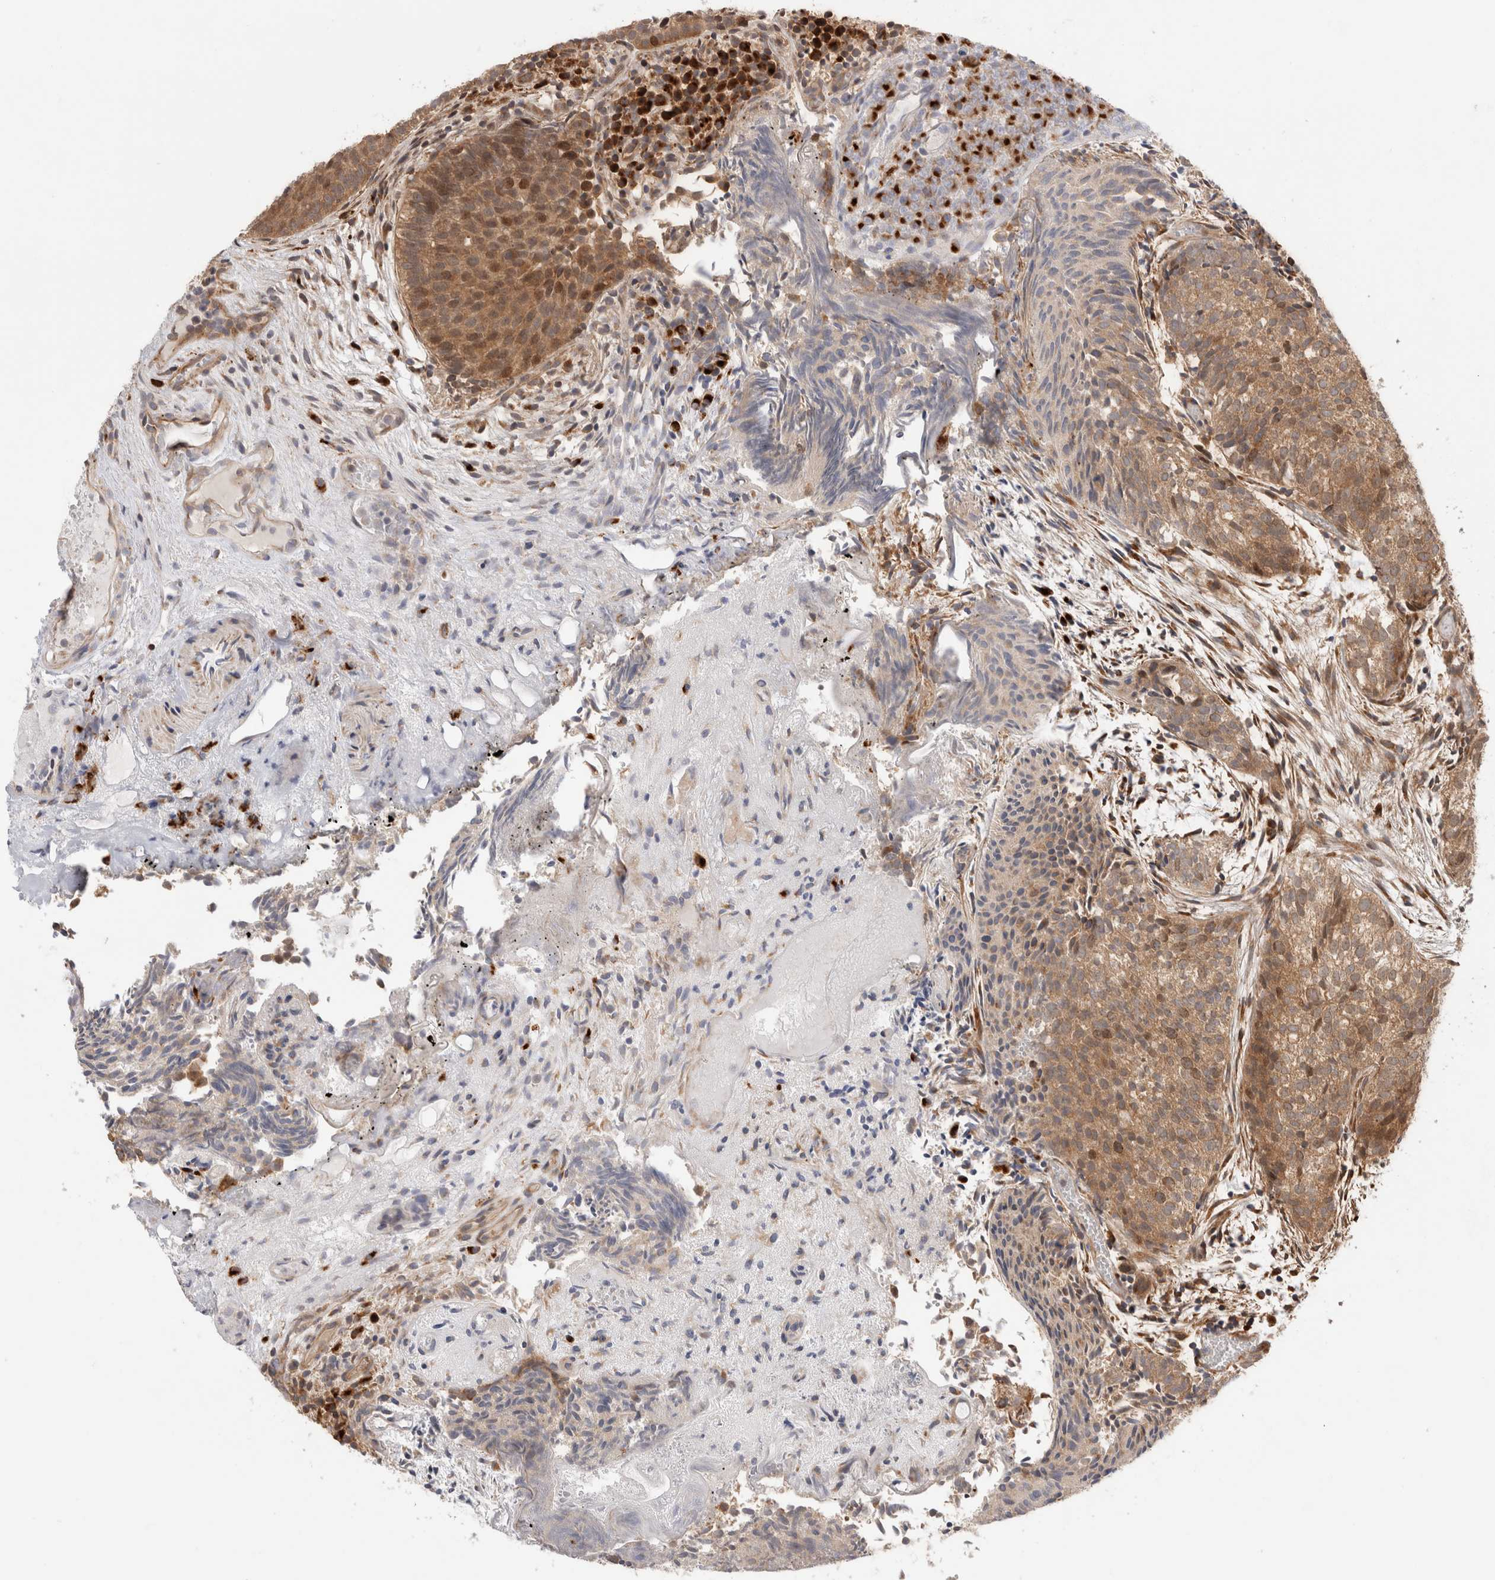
{"staining": {"intensity": "moderate", "quantity": ">75%", "location": "cytoplasmic/membranous,nuclear"}, "tissue": "urothelial cancer", "cell_type": "Tumor cells", "image_type": "cancer", "snomed": [{"axis": "morphology", "description": "Urothelial carcinoma, Low grade"}, {"axis": "topography", "description": "Urinary bladder"}], "caption": "Immunohistochemistry micrograph of urothelial carcinoma (low-grade) stained for a protein (brown), which reveals medium levels of moderate cytoplasmic/membranous and nuclear positivity in about >75% of tumor cells.", "gene": "ACTL9", "patient": {"sex": "male", "age": 86}}